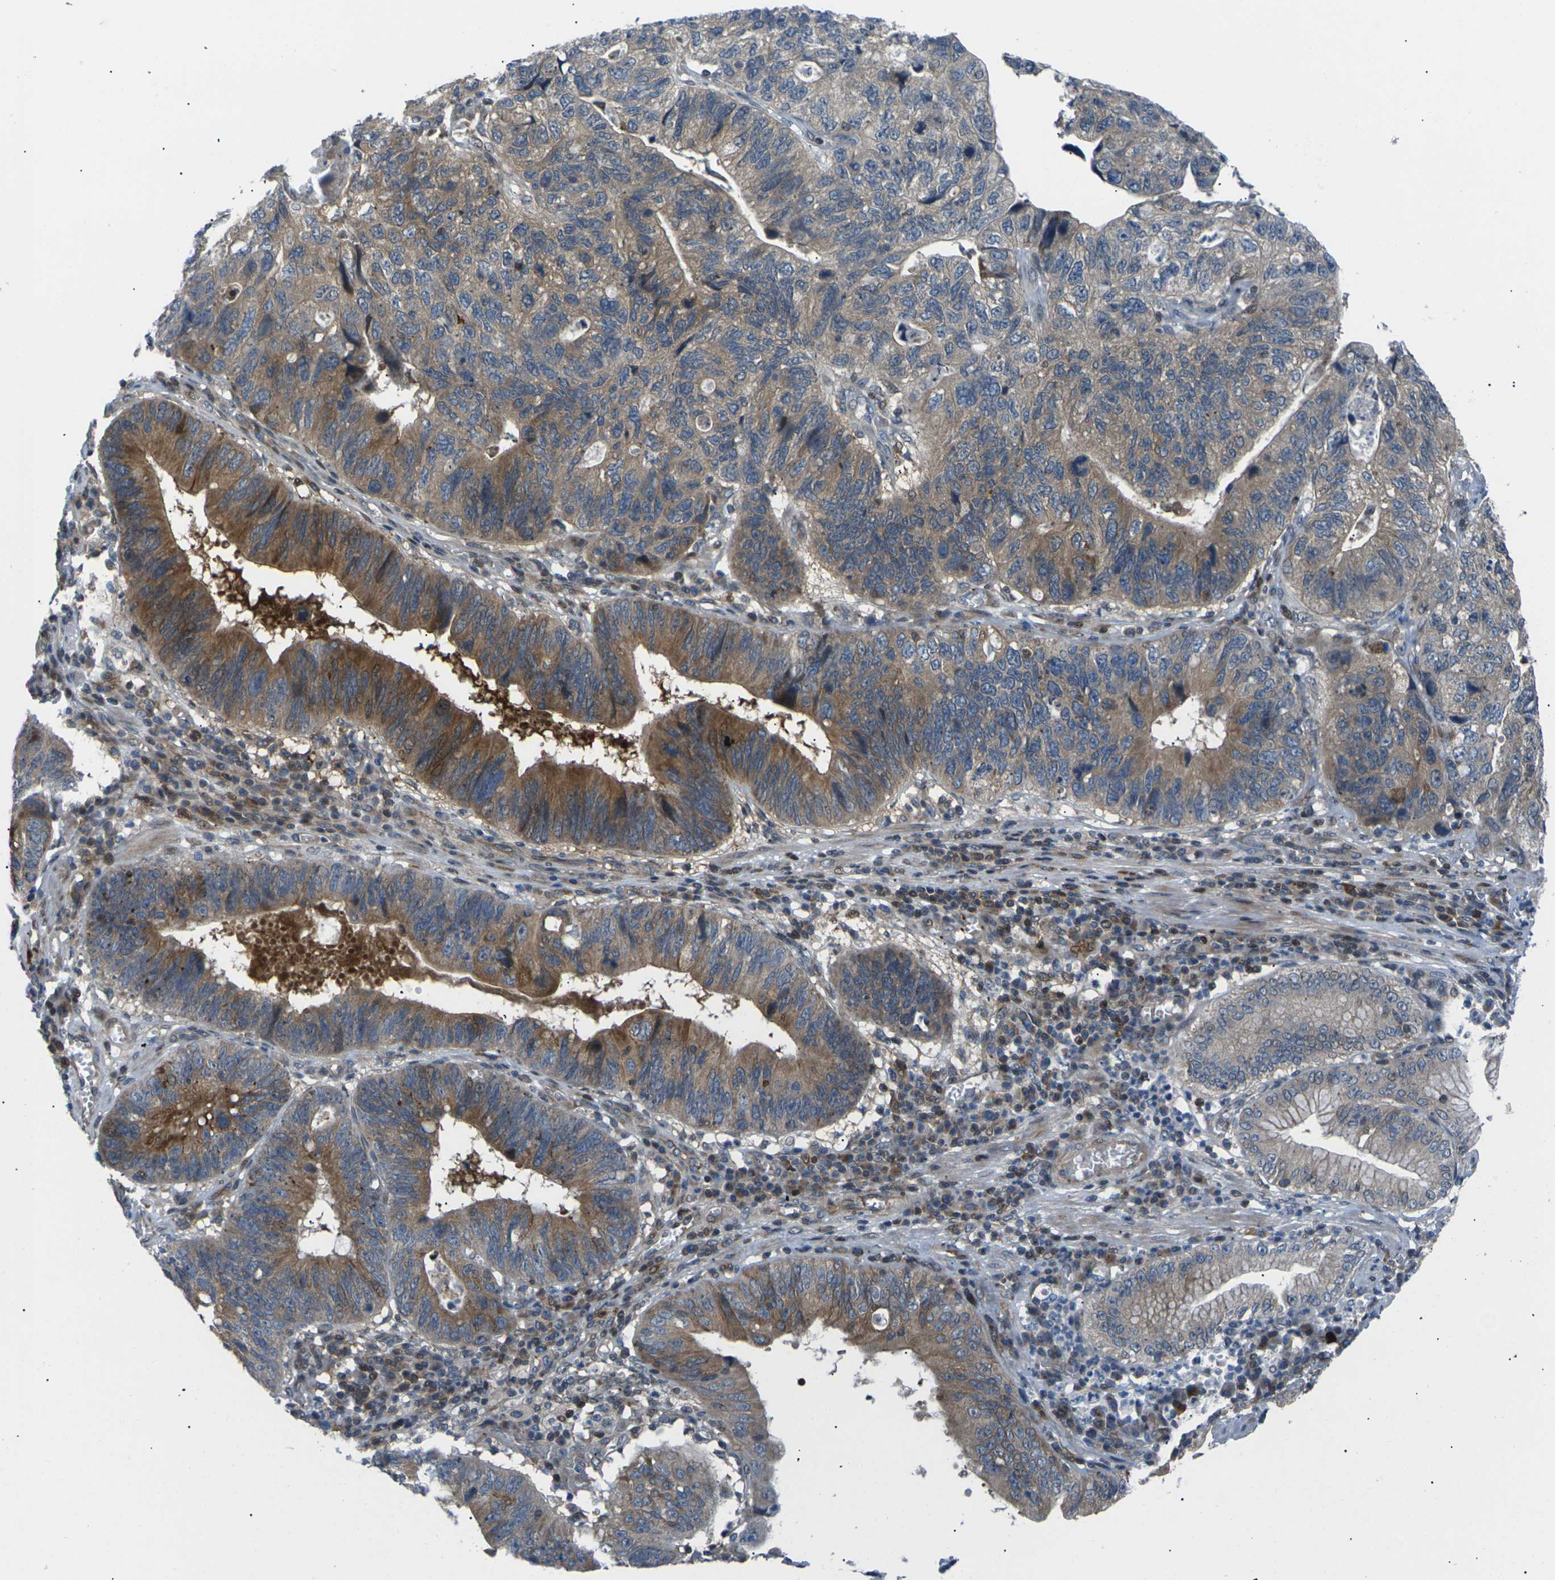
{"staining": {"intensity": "moderate", "quantity": ">75%", "location": "cytoplasmic/membranous"}, "tissue": "stomach cancer", "cell_type": "Tumor cells", "image_type": "cancer", "snomed": [{"axis": "morphology", "description": "Adenocarcinoma, NOS"}, {"axis": "topography", "description": "Stomach"}], "caption": "DAB (3,3'-diaminobenzidine) immunohistochemical staining of stomach adenocarcinoma shows moderate cytoplasmic/membranous protein positivity in approximately >75% of tumor cells.", "gene": "RPS6KA3", "patient": {"sex": "male", "age": 59}}